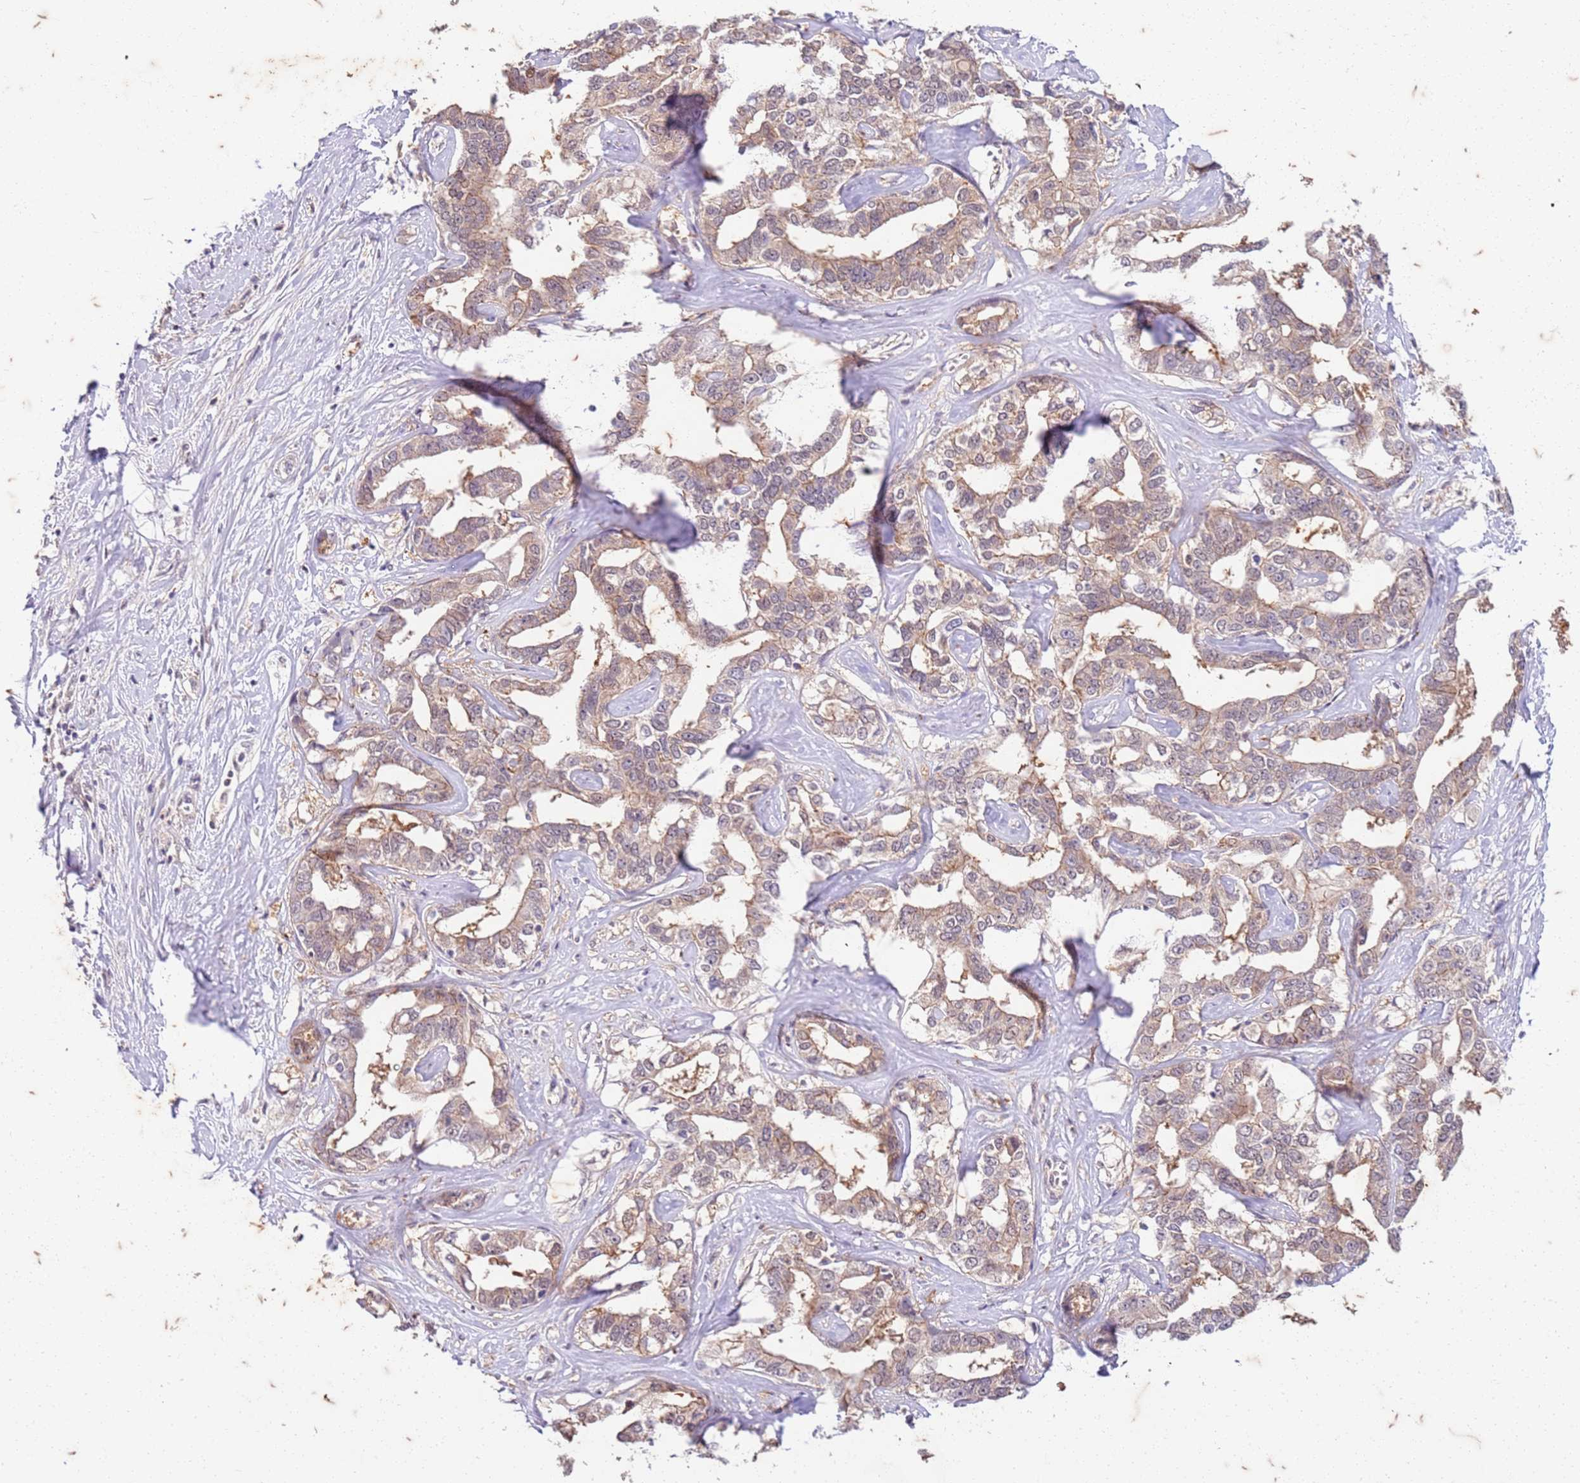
{"staining": {"intensity": "weak", "quantity": "25%-75%", "location": "cytoplasmic/membranous"}, "tissue": "liver cancer", "cell_type": "Tumor cells", "image_type": "cancer", "snomed": [{"axis": "morphology", "description": "Cholangiocarcinoma"}, {"axis": "topography", "description": "Liver"}], "caption": "Protein expression analysis of human liver cancer reveals weak cytoplasmic/membranous staining in approximately 25%-75% of tumor cells.", "gene": "RAPGEF3", "patient": {"sex": "male", "age": 59}}